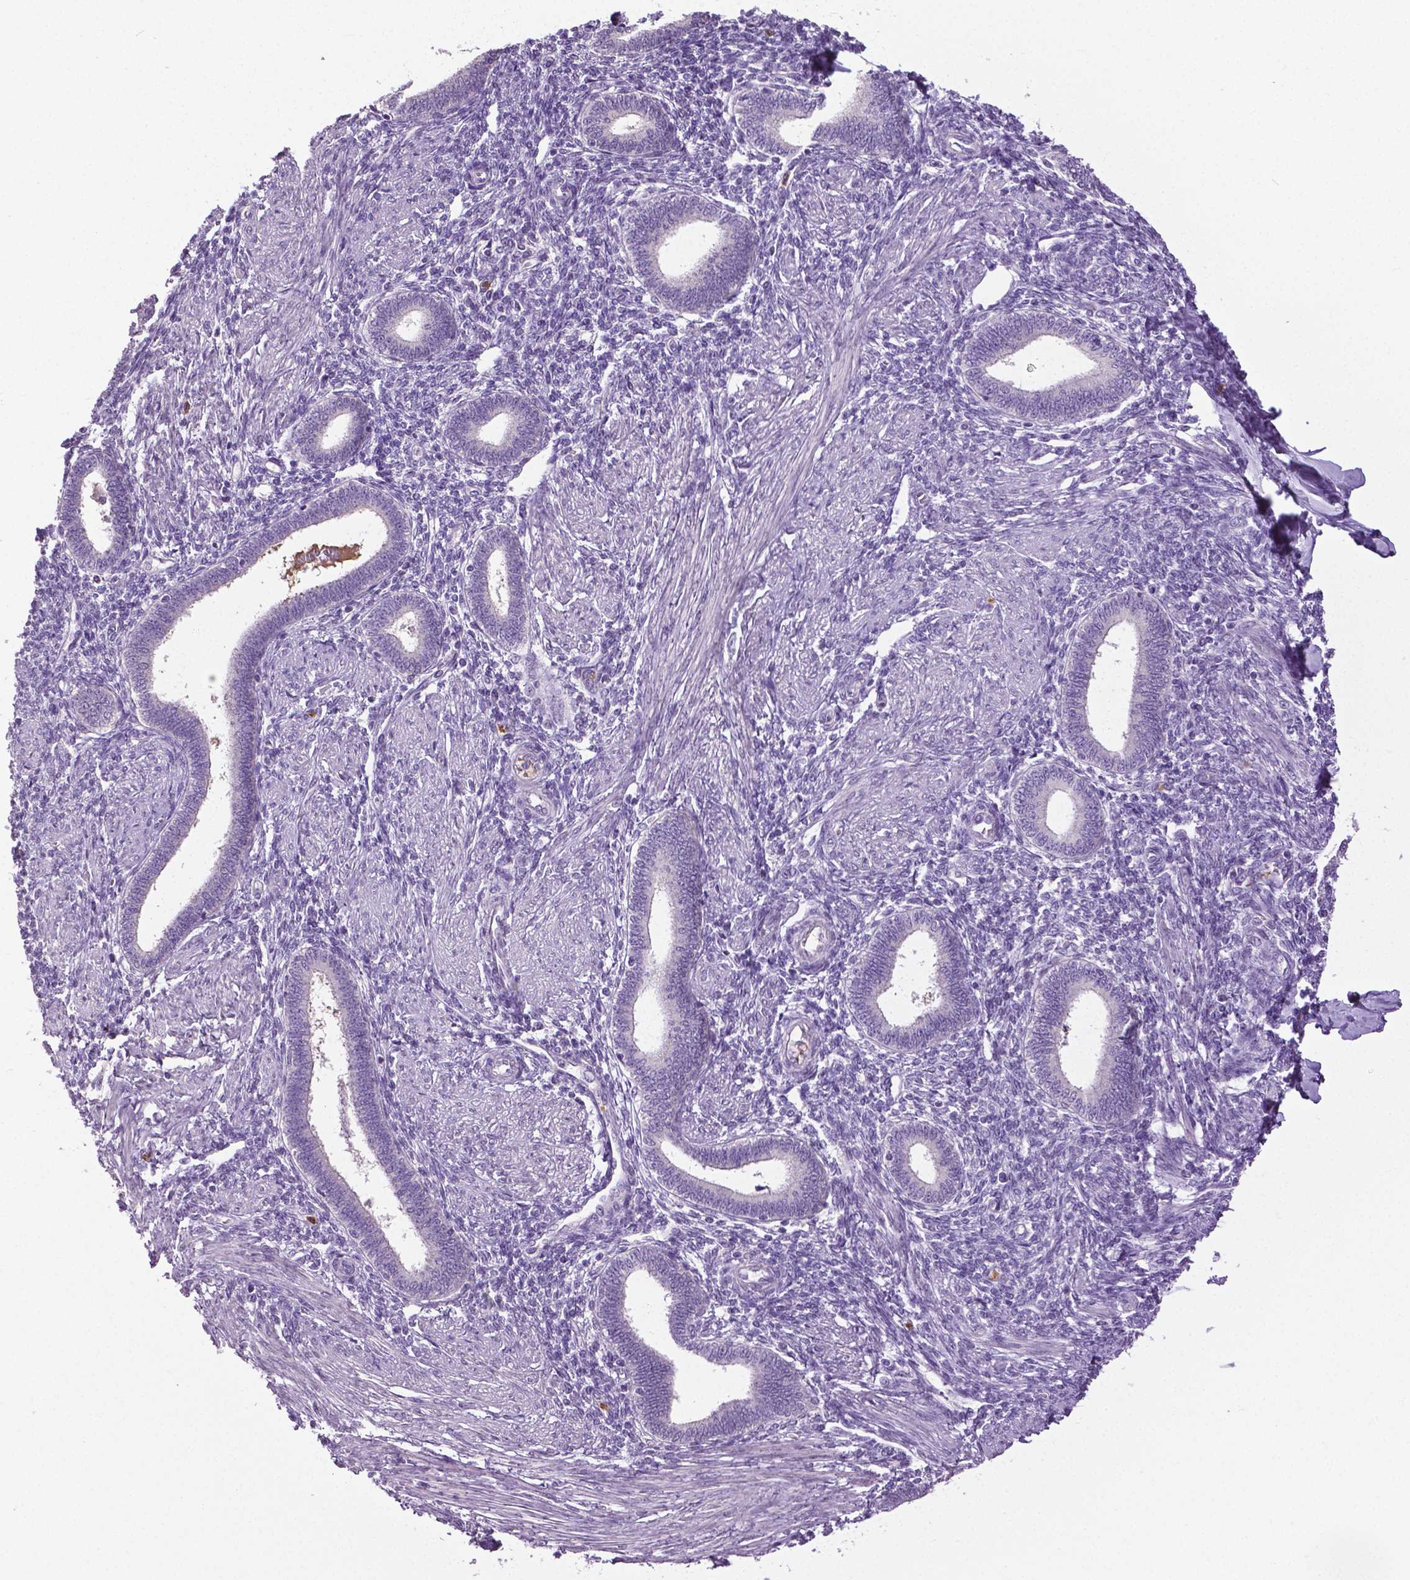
{"staining": {"intensity": "negative", "quantity": "none", "location": "none"}, "tissue": "endometrium", "cell_type": "Cells in endometrial stroma", "image_type": "normal", "snomed": [{"axis": "morphology", "description": "Normal tissue, NOS"}, {"axis": "topography", "description": "Endometrium"}], "caption": "This is an IHC image of normal human endometrium. There is no positivity in cells in endometrial stroma.", "gene": "PTPN5", "patient": {"sex": "female", "age": 42}}